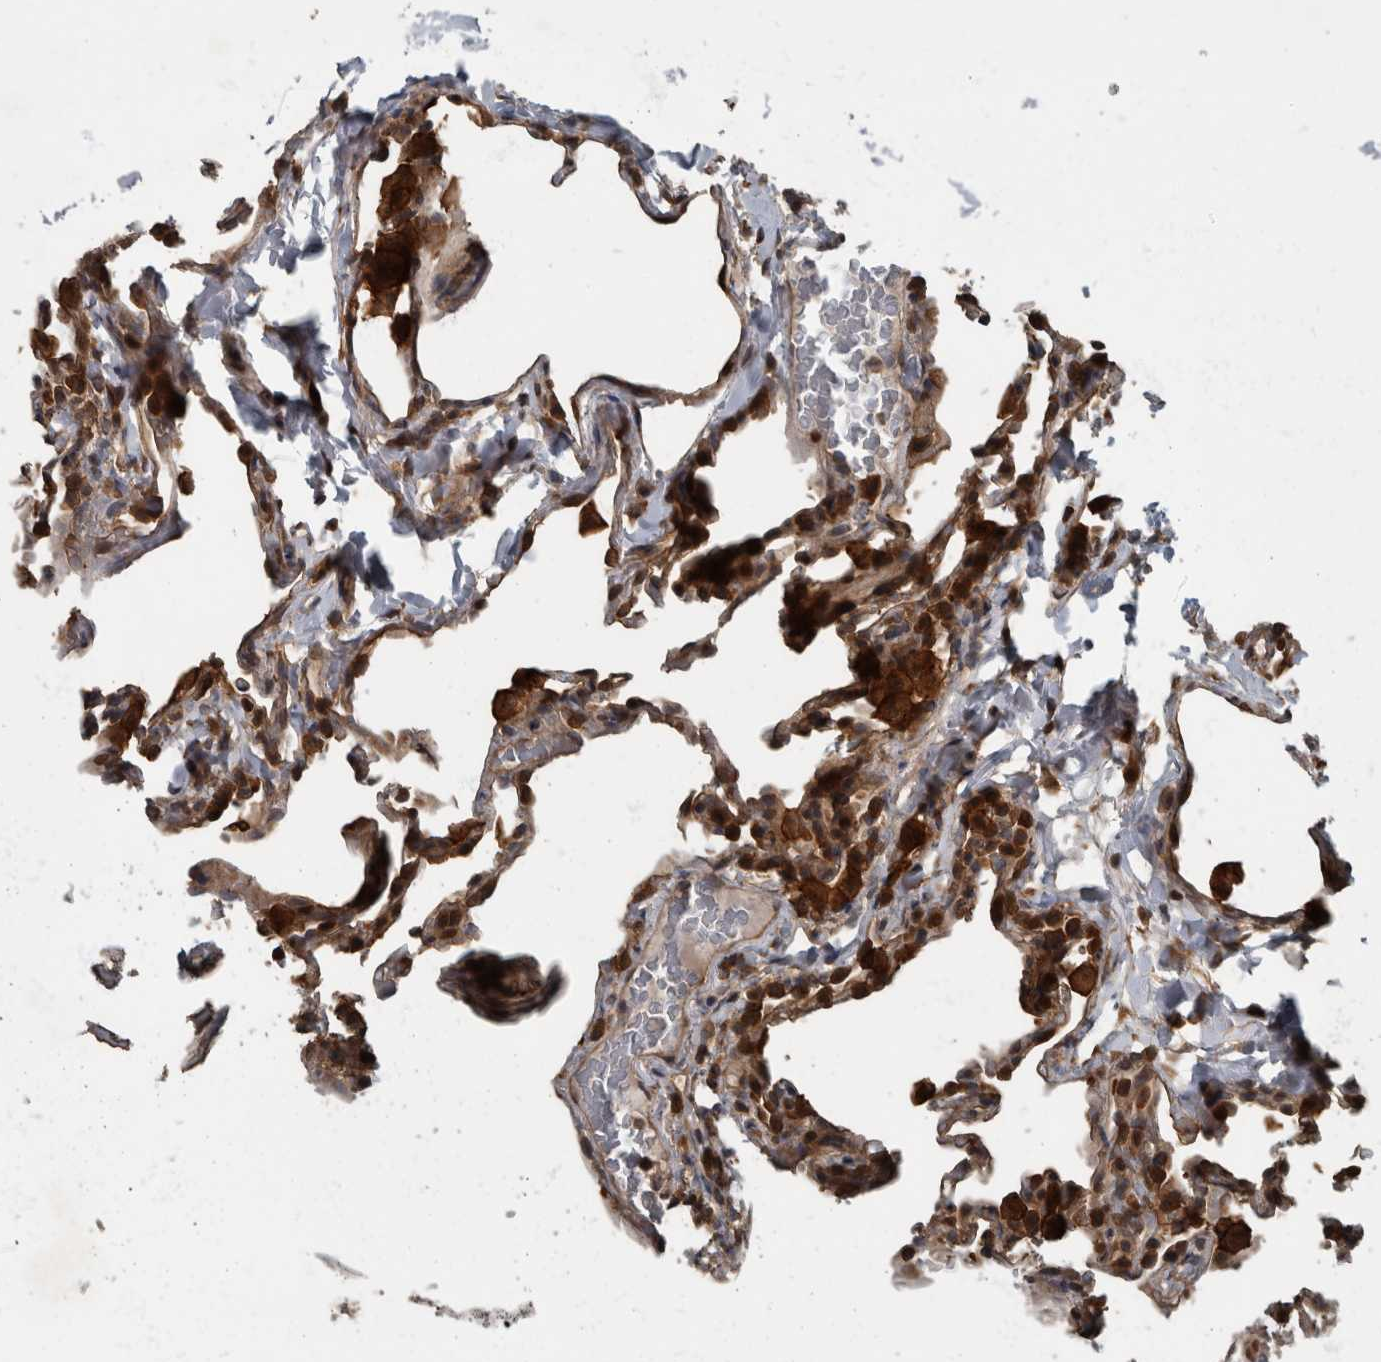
{"staining": {"intensity": "moderate", "quantity": ">75%", "location": "cytoplasmic/membranous"}, "tissue": "lung", "cell_type": "Alveolar cells", "image_type": "normal", "snomed": [{"axis": "morphology", "description": "Normal tissue, NOS"}, {"axis": "topography", "description": "Lung"}], "caption": "IHC (DAB (3,3'-diaminobenzidine)) staining of benign lung reveals moderate cytoplasmic/membranous protein expression in about >75% of alveolar cells. (IHC, brightfield microscopy, high magnification).", "gene": "RABGGTB", "patient": {"sex": "male", "age": 20}}